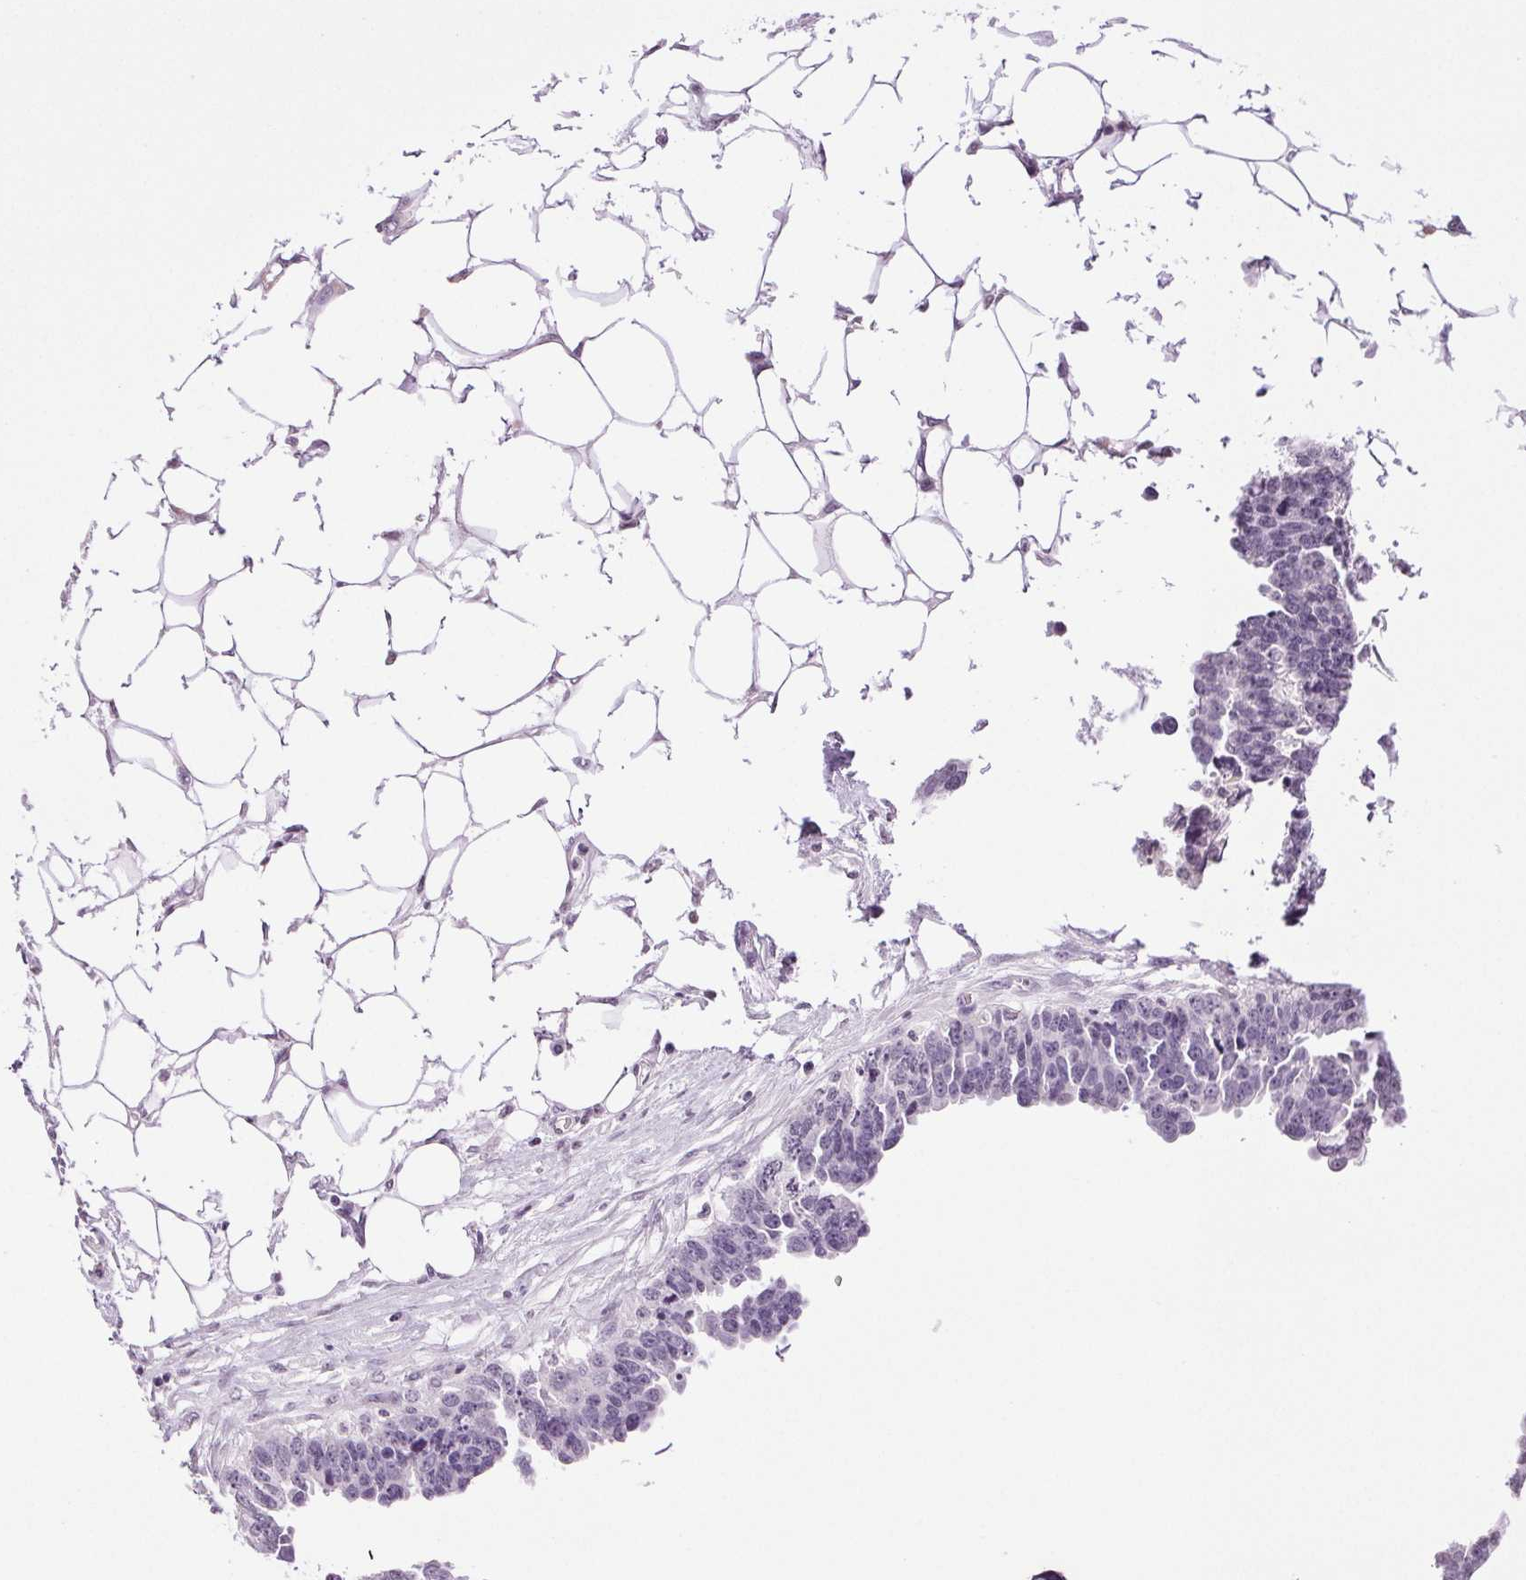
{"staining": {"intensity": "negative", "quantity": "none", "location": "none"}, "tissue": "ovarian cancer", "cell_type": "Tumor cells", "image_type": "cancer", "snomed": [{"axis": "morphology", "description": "Cystadenocarcinoma, serous, NOS"}, {"axis": "topography", "description": "Ovary"}], "caption": "A histopathology image of ovarian serous cystadenocarcinoma stained for a protein reveals no brown staining in tumor cells.", "gene": "TNNT3", "patient": {"sex": "female", "age": 76}}